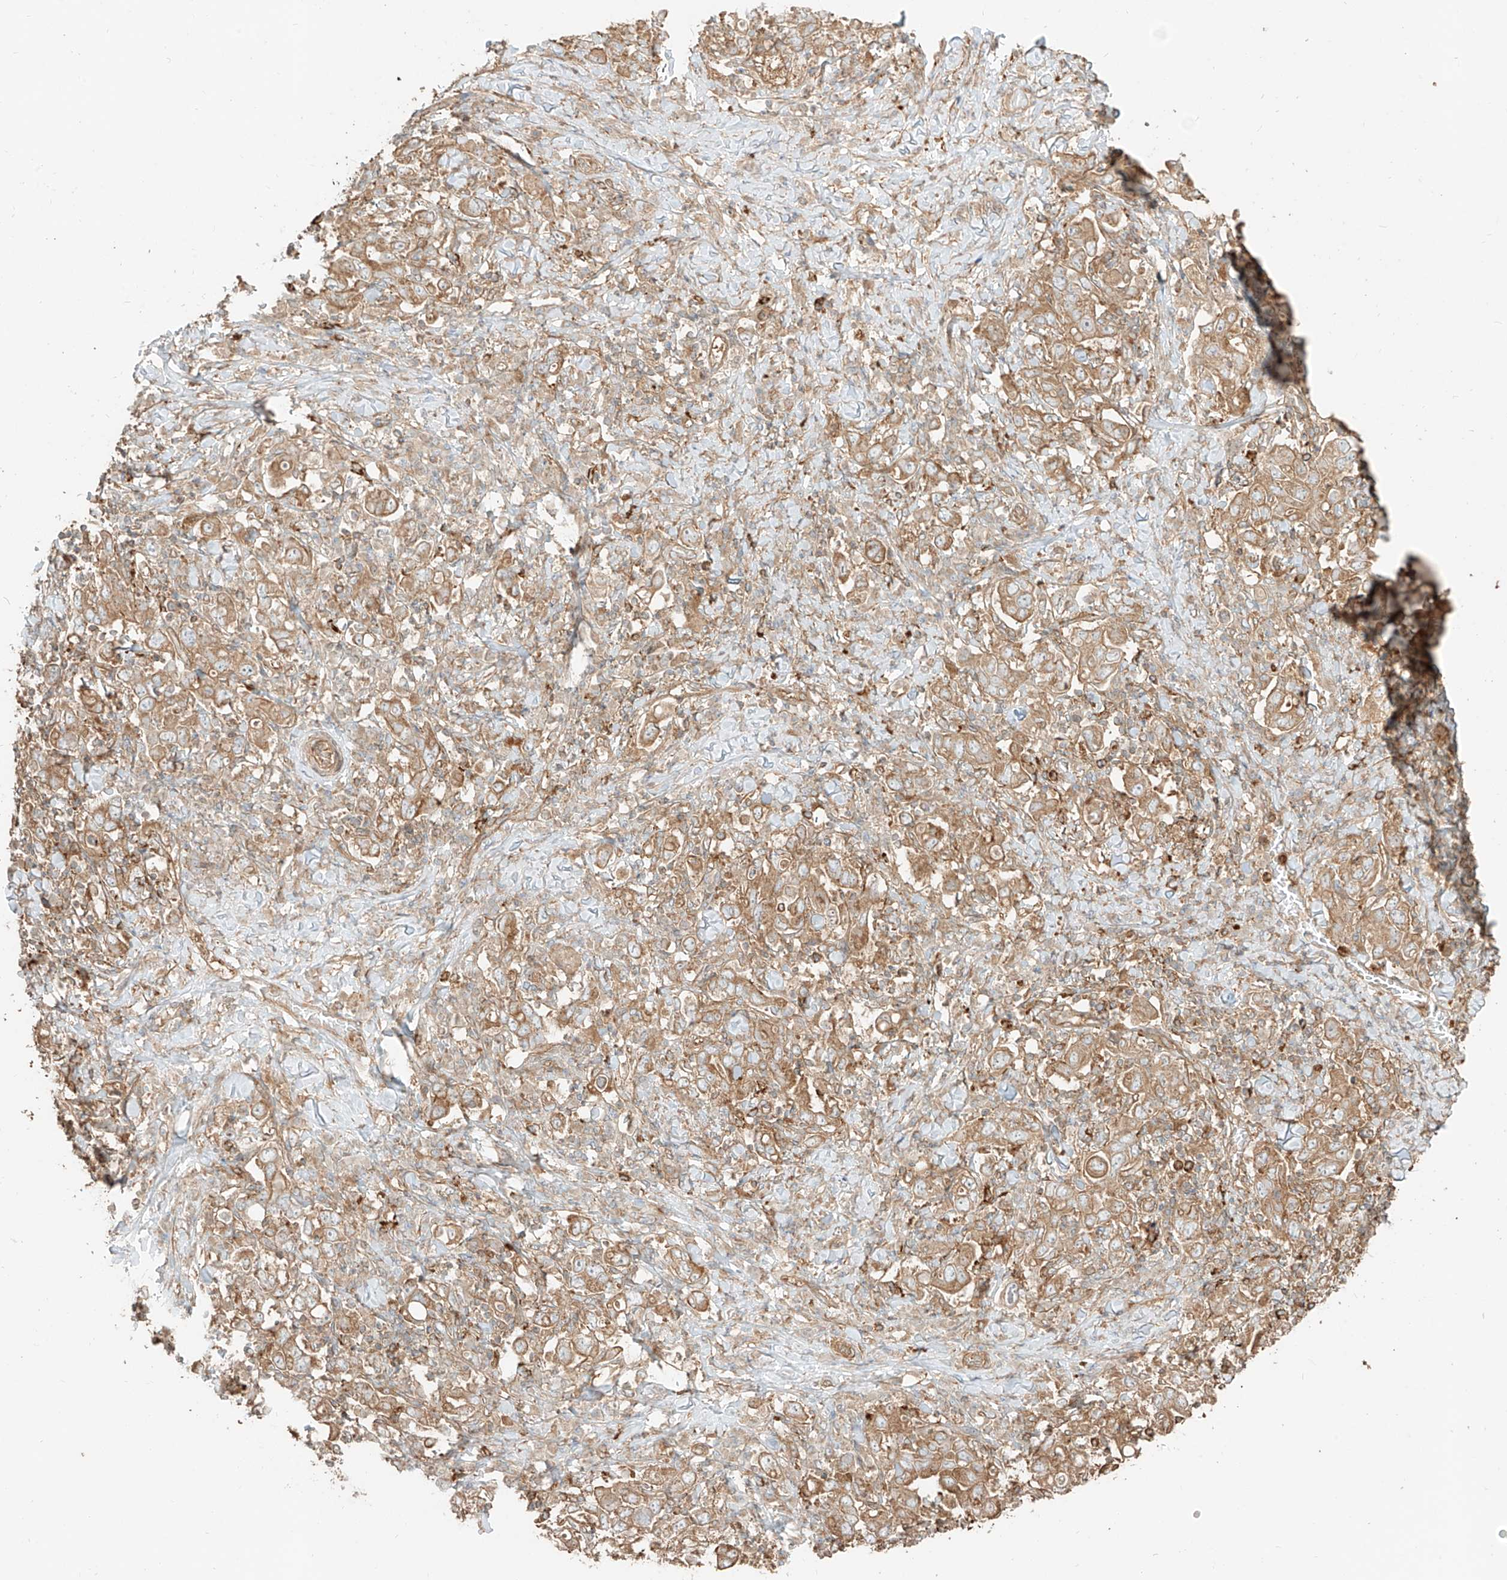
{"staining": {"intensity": "moderate", "quantity": ">75%", "location": "cytoplasmic/membranous"}, "tissue": "stomach cancer", "cell_type": "Tumor cells", "image_type": "cancer", "snomed": [{"axis": "morphology", "description": "Adenocarcinoma, NOS"}, {"axis": "topography", "description": "Stomach, upper"}], "caption": "Protein positivity by immunohistochemistry displays moderate cytoplasmic/membranous staining in approximately >75% of tumor cells in stomach cancer (adenocarcinoma).", "gene": "CCDC115", "patient": {"sex": "male", "age": 62}}